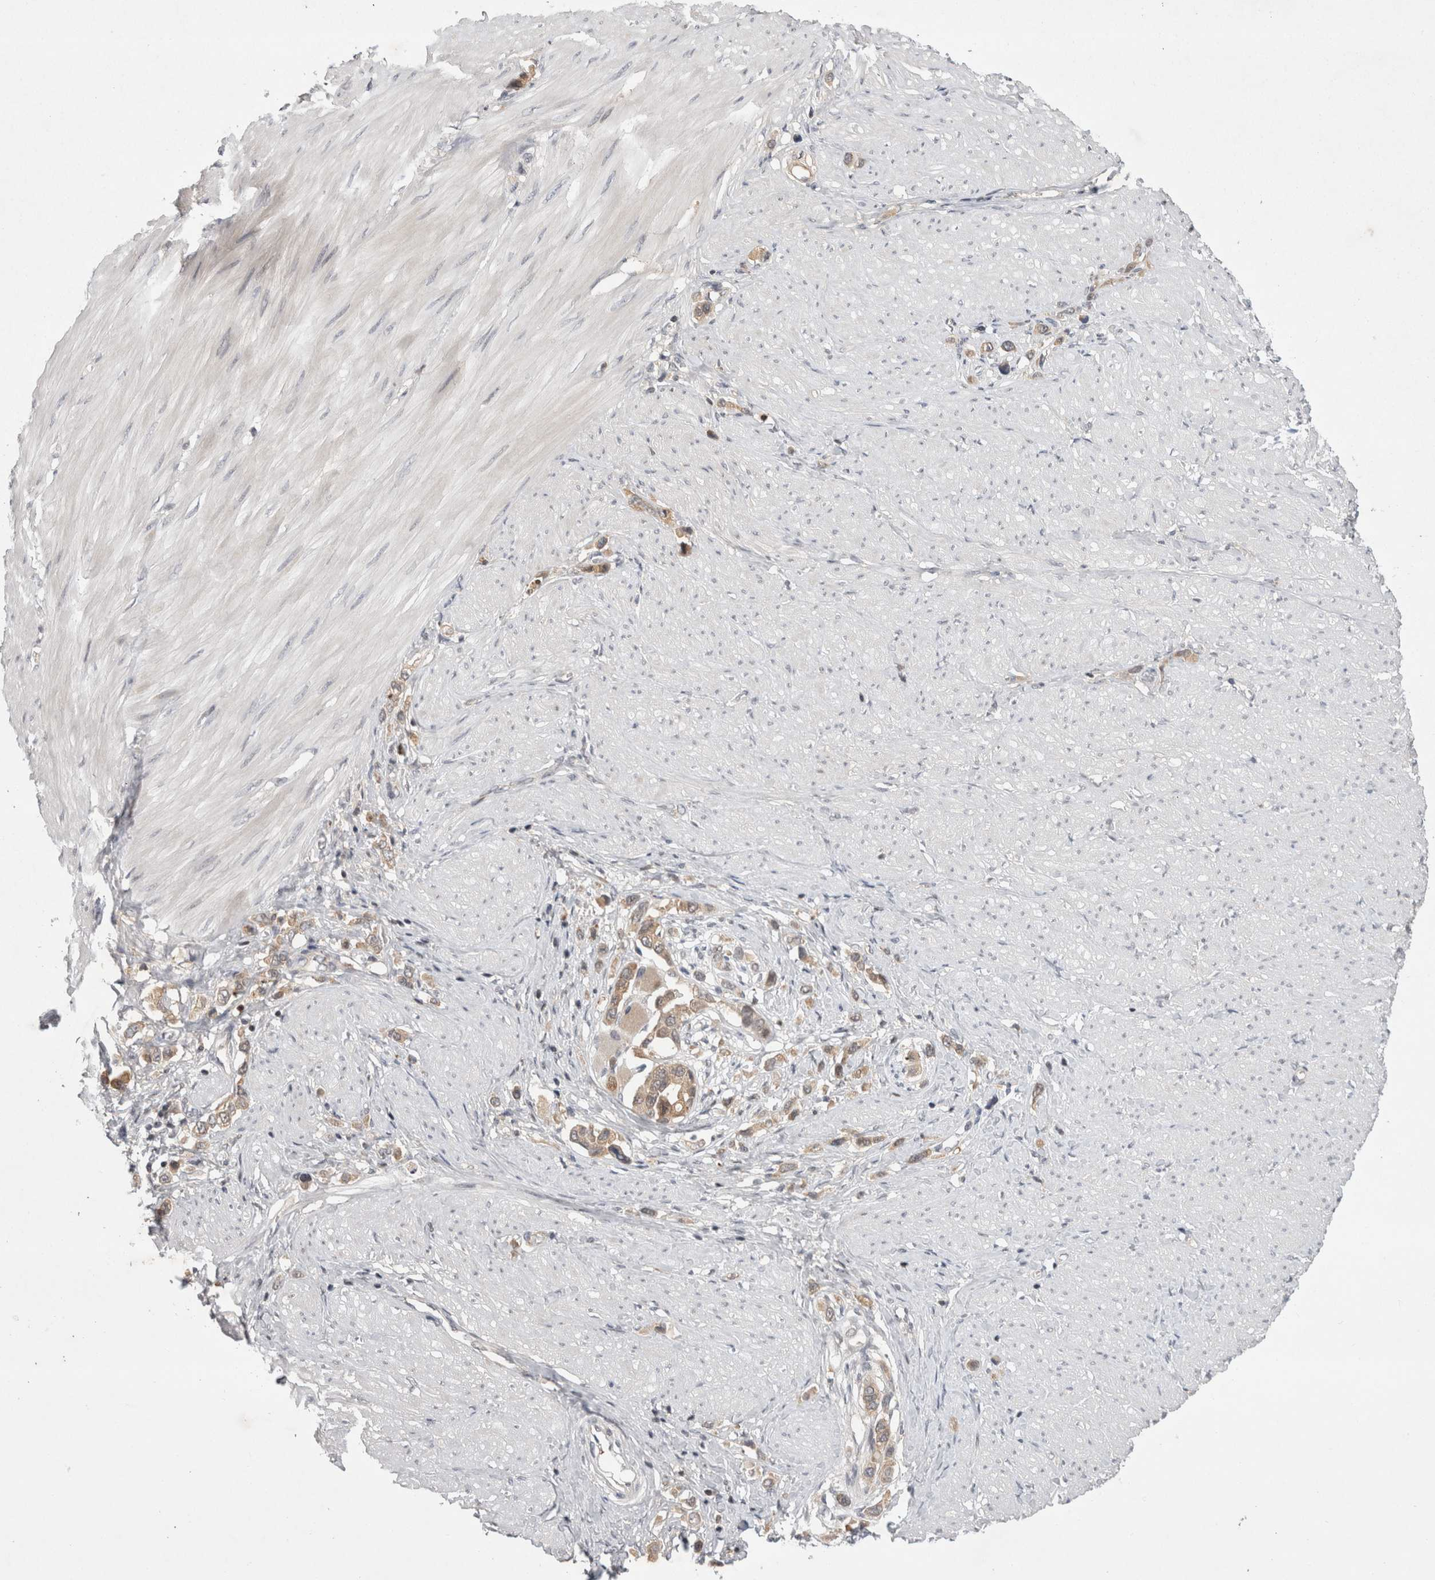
{"staining": {"intensity": "weak", "quantity": ">75%", "location": "cytoplasmic/membranous"}, "tissue": "stomach cancer", "cell_type": "Tumor cells", "image_type": "cancer", "snomed": [{"axis": "morphology", "description": "Adenocarcinoma, NOS"}, {"axis": "topography", "description": "Stomach"}], "caption": "Stomach adenocarcinoma stained with a brown dye demonstrates weak cytoplasmic/membranous positive positivity in approximately >75% of tumor cells.", "gene": "PSMB2", "patient": {"sex": "female", "age": 65}}